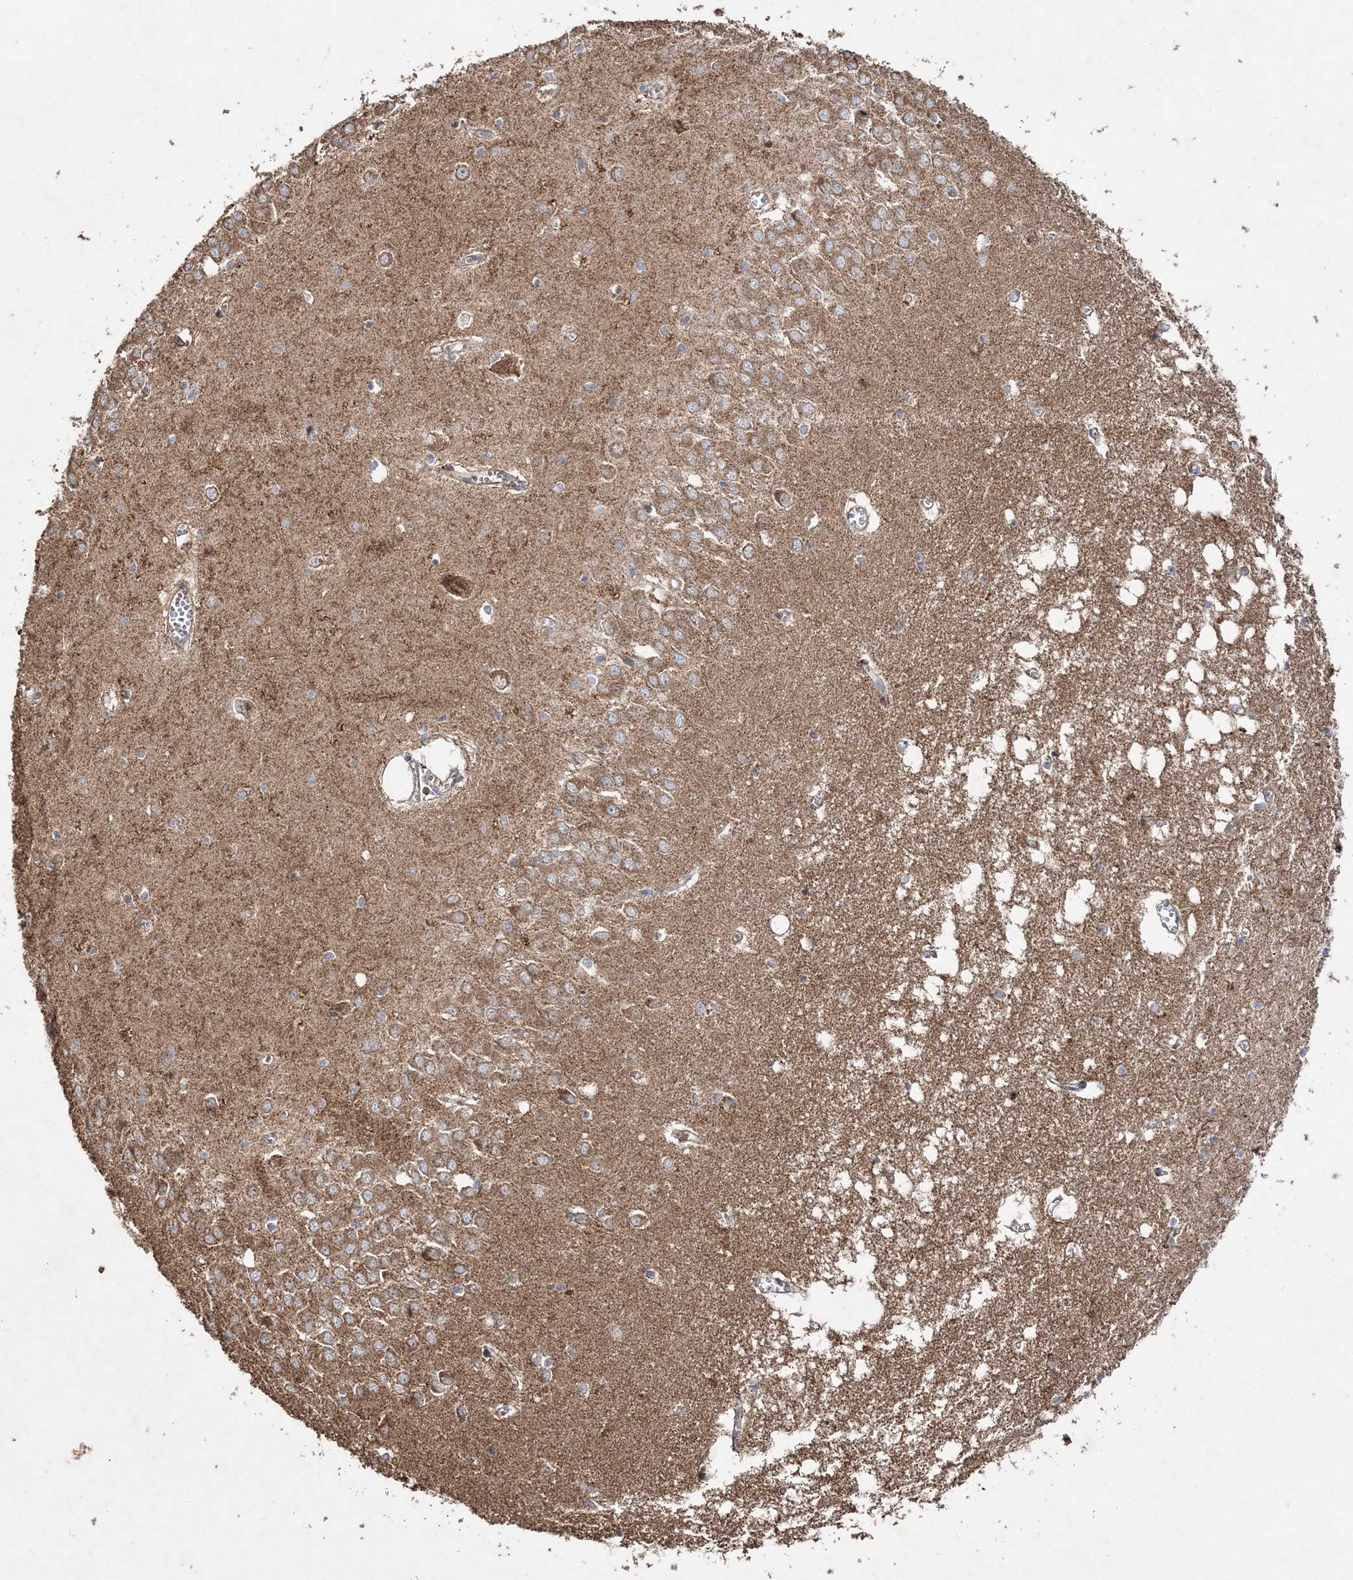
{"staining": {"intensity": "moderate", "quantity": "25%-75%", "location": "cytoplasmic/membranous"}, "tissue": "hippocampus", "cell_type": "Glial cells", "image_type": "normal", "snomed": [{"axis": "morphology", "description": "Normal tissue, NOS"}, {"axis": "topography", "description": "Hippocampus"}], "caption": "Immunohistochemistry (IHC) micrograph of normal hippocampus: hippocampus stained using IHC demonstrates medium levels of moderate protein expression localized specifically in the cytoplasmic/membranous of glial cells, appearing as a cytoplasmic/membranous brown color.", "gene": "POC5", "patient": {"sex": "male", "age": 70}}